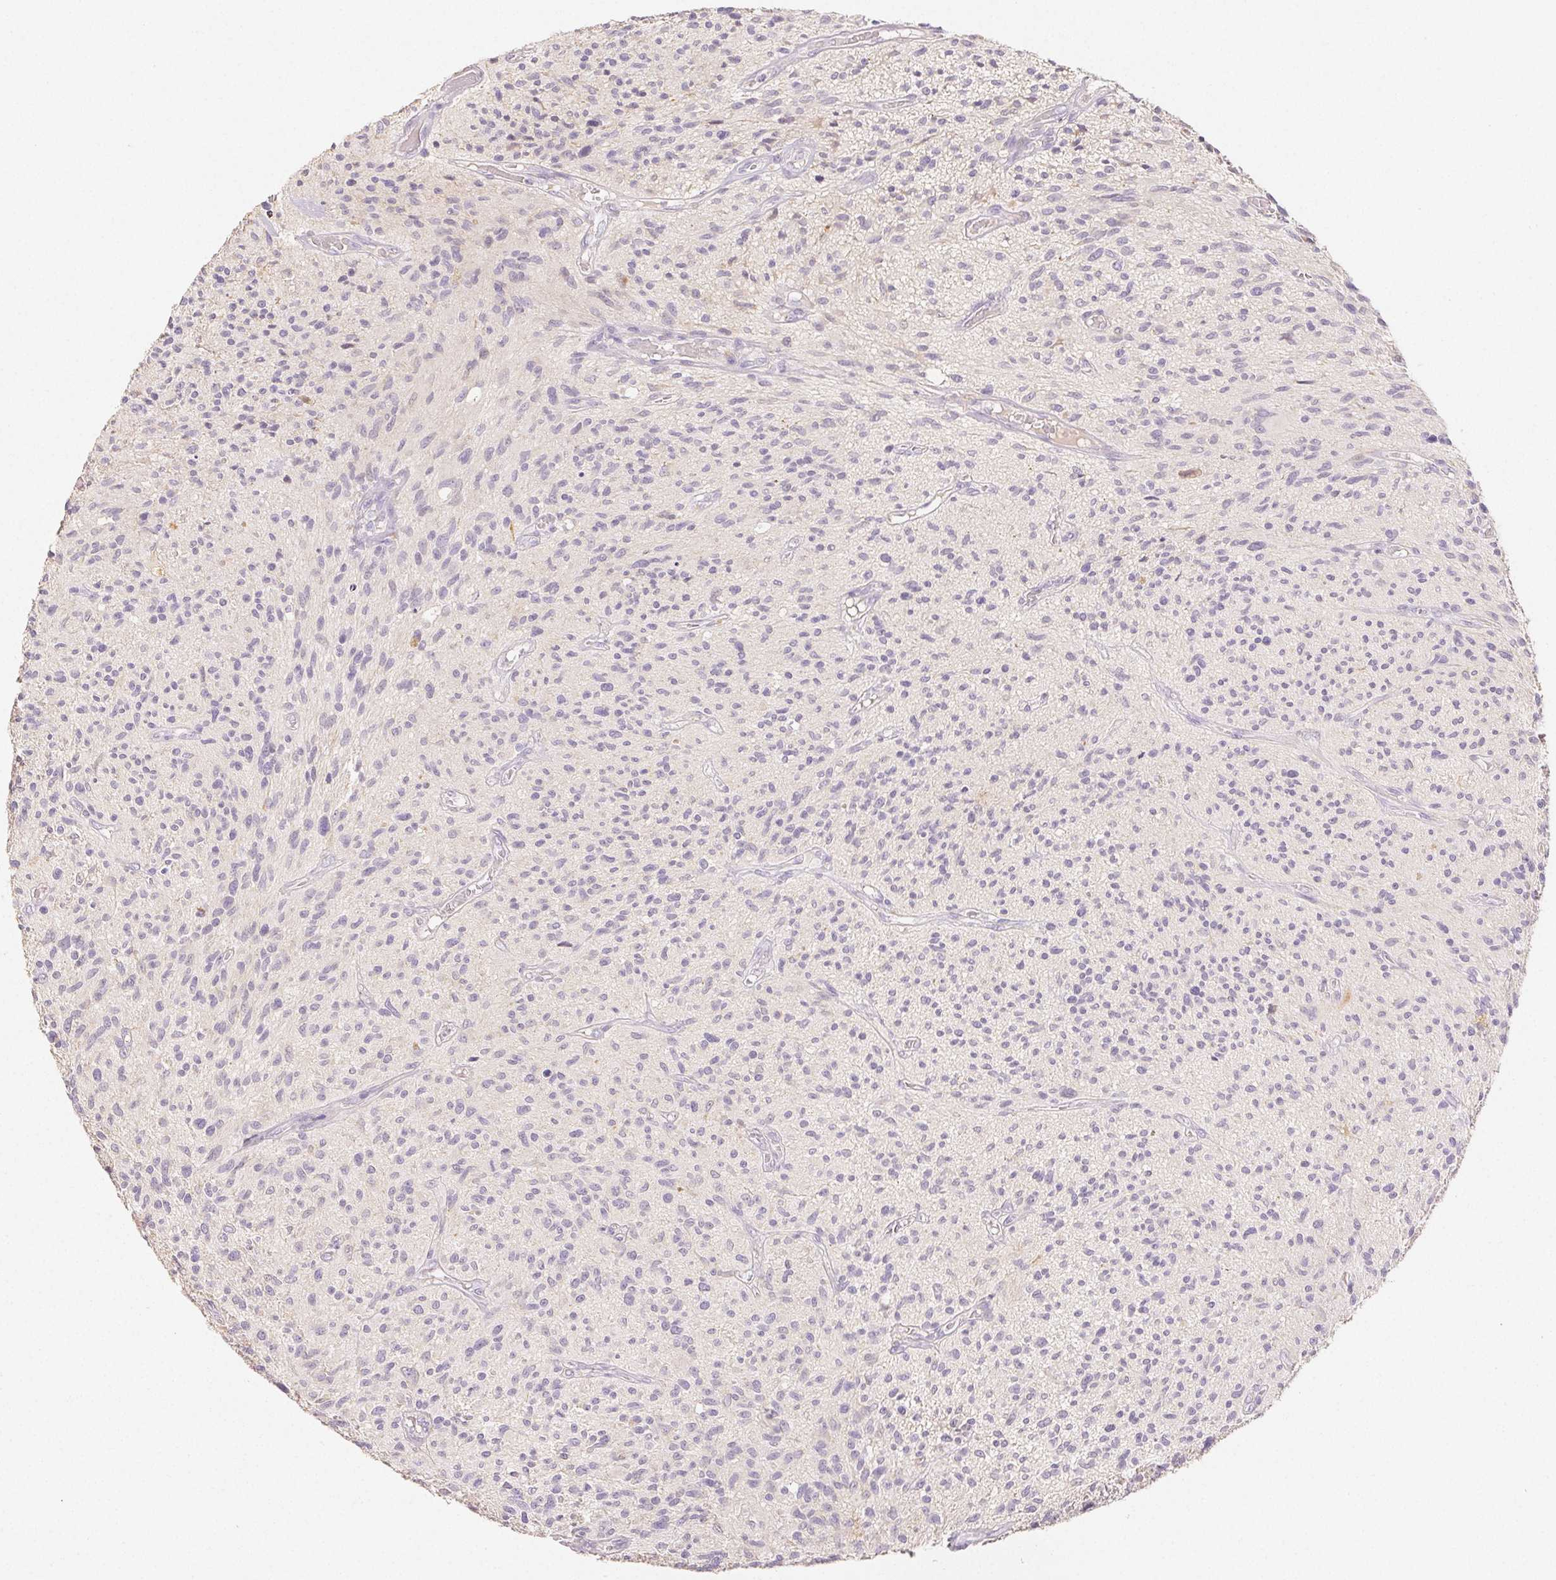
{"staining": {"intensity": "negative", "quantity": "none", "location": "none"}, "tissue": "glioma", "cell_type": "Tumor cells", "image_type": "cancer", "snomed": [{"axis": "morphology", "description": "Glioma, malignant, High grade"}, {"axis": "topography", "description": "Brain"}], "caption": "Tumor cells are negative for protein expression in human high-grade glioma (malignant).", "gene": "ACVR1B", "patient": {"sex": "male", "age": 75}}